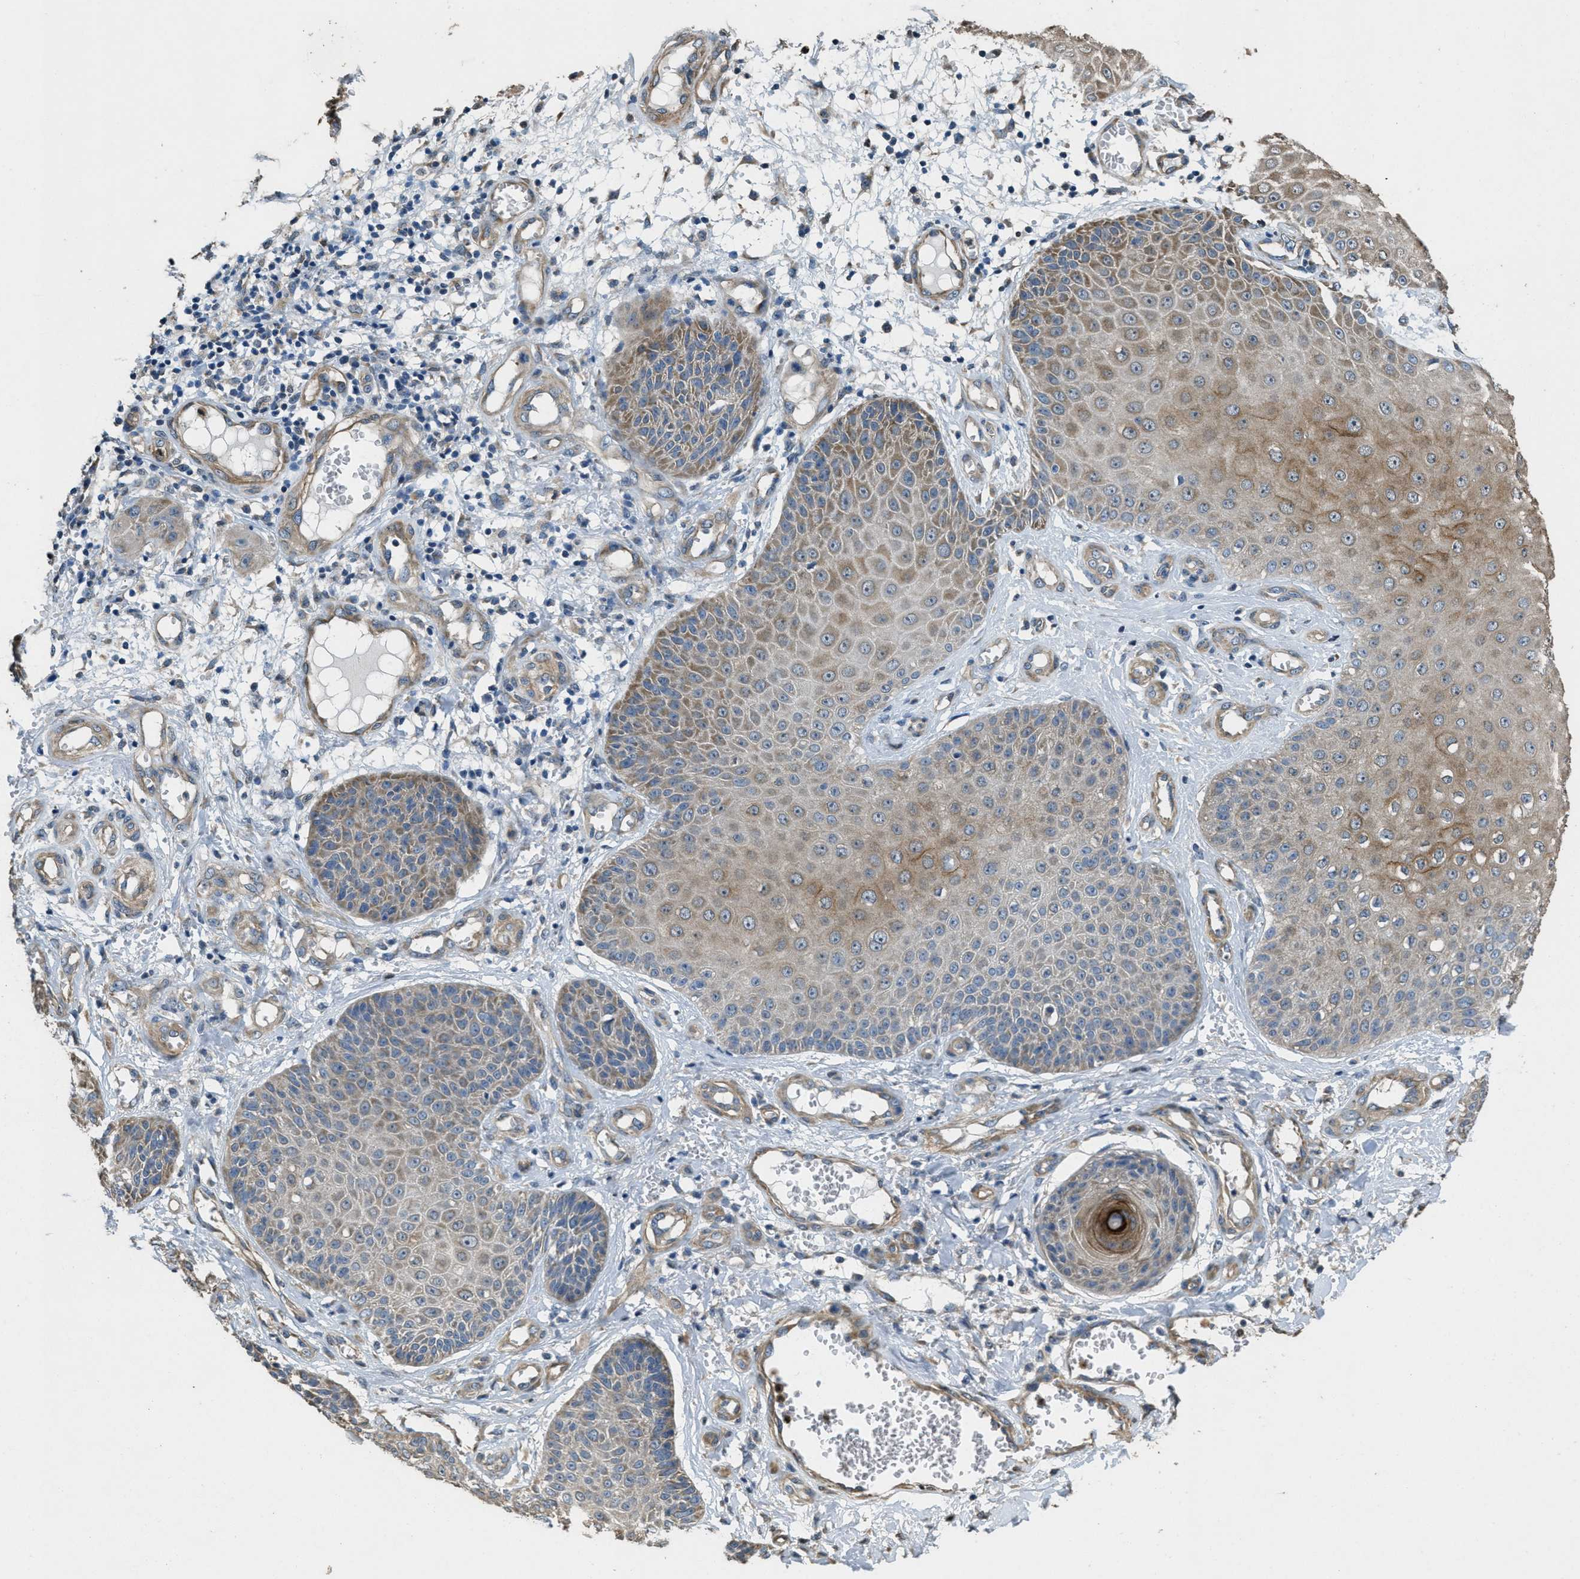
{"staining": {"intensity": "moderate", "quantity": "25%-75%", "location": "cytoplasmic/membranous"}, "tissue": "skin cancer", "cell_type": "Tumor cells", "image_type": "cancer", "snomed": [{"axis": "morphology", "description": "Squamous cell carcinoma, NOS"}, {"axis": "topography", "description": "Skin"}], "caption": "Skin cancer (squamous cell carcinoma) tissue demonstrates moderate cytoplasmic/membranous positivity in approximately 25%-75% of tumor cells, visualized by immunohistochemistry.", "gene": "TOMM70", "patient": {"sex": "male", "age": 74}}